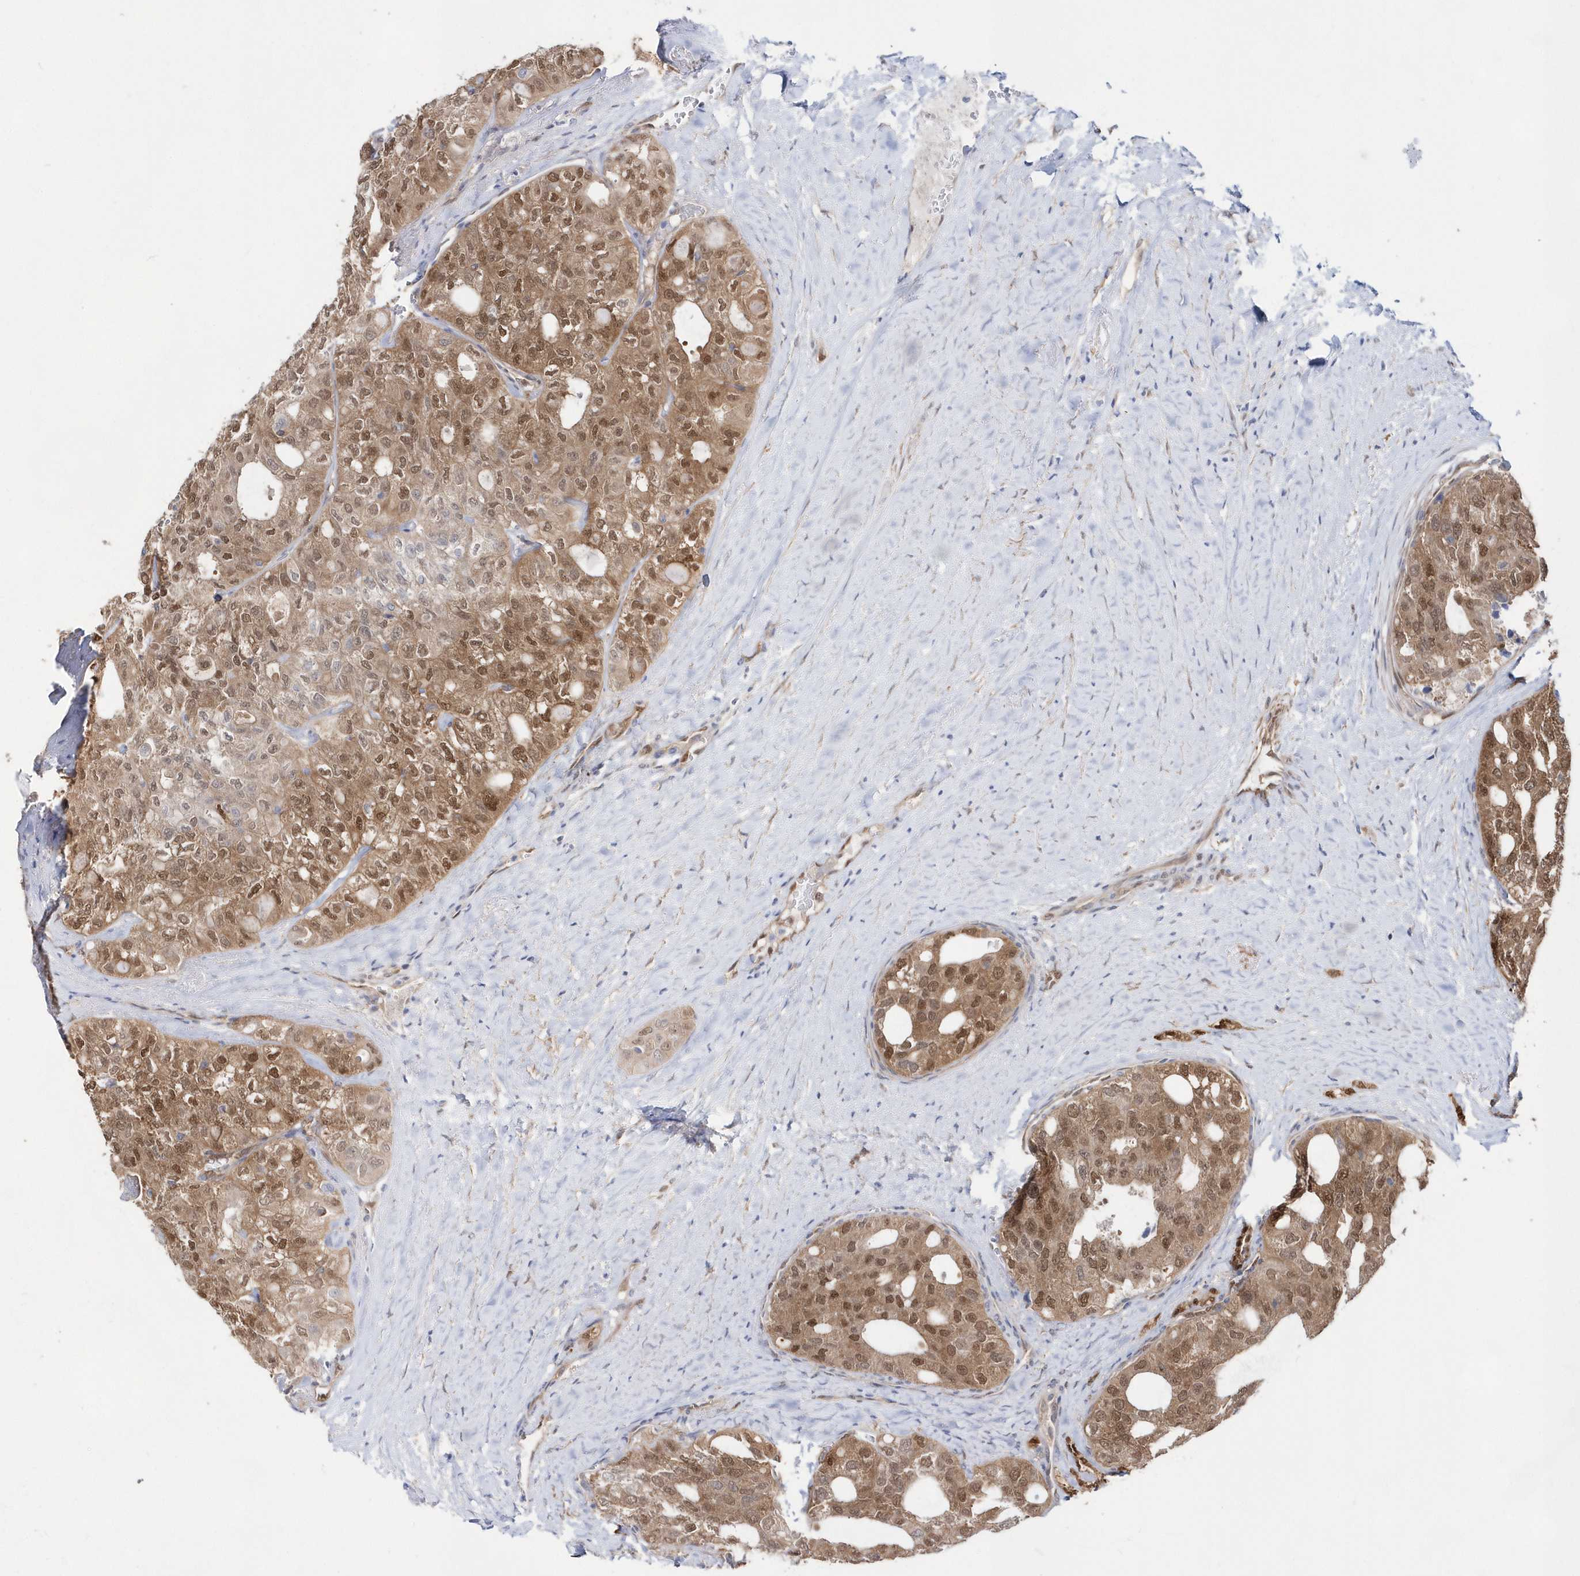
{"staining": {"intensity": "moderate", "quantity": ">75%", "location": "cytoplasmic/membranous,nuclear"}, "tissue": "thyroid cancer", "cell_type": "Tumor cells", "image_type": "cancer", "snomed": [{"axis": "morphology", "description": "Follicular adenoma carcinoma, NOS"}, {"axis": "topography", "description": "Thyroid gland"}], "caption": "IHC image of neoplastic tissue: human thyroid cancer (follicular adenoma carcinoma) stained using IHC reveals medium levels of moderate protein expression localized specifically in the cytoplasmic/membranous and nuclear of tumor cells, appearing as a cytoplasmic/membranous and nuclear brown color.", "gene": "BDH2", "patient": {"sex": "male", "age": 75}}